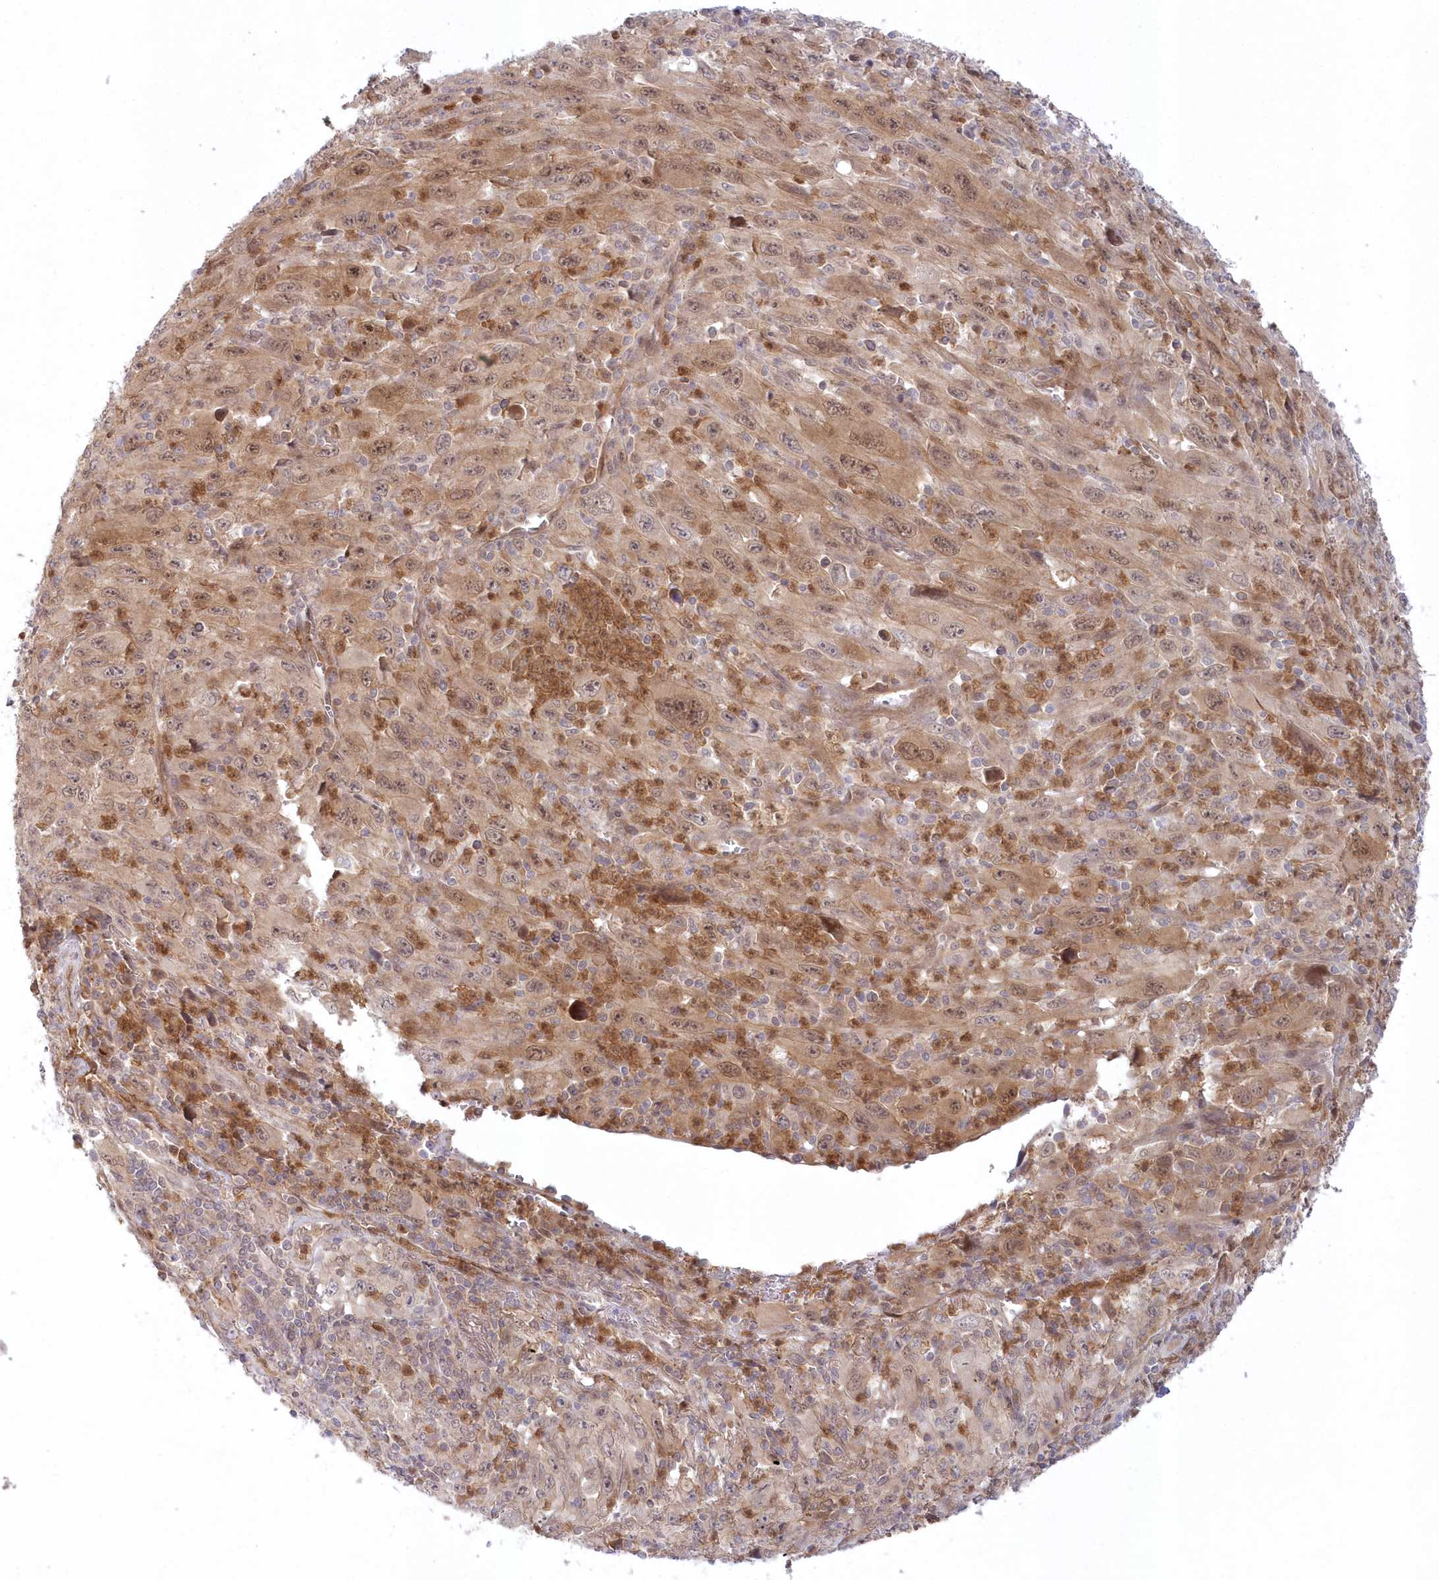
{"staining": {"intensity": "weak", "quantity": ">75%", "location": "cytoplasmic/membranous,nuclear"}, "tissue": "melanoma", "cell_type": "Tumor cells", "image_type": "cancer", "snomed": [{"axis": "morphology", "description": "Malignant melanoma, Metastatic site"}, {"axis": "topography", "description": "Skin"}], "caption": "Immunohistochemical staining of human malignant melanoma (metastatic site) demonstrates weak cytoplasmic/membranous and nuclear protein positivity in about >75% of tumor cells.", "gene": "GBE1", "patient": {"sex": "female", "age": 56}}